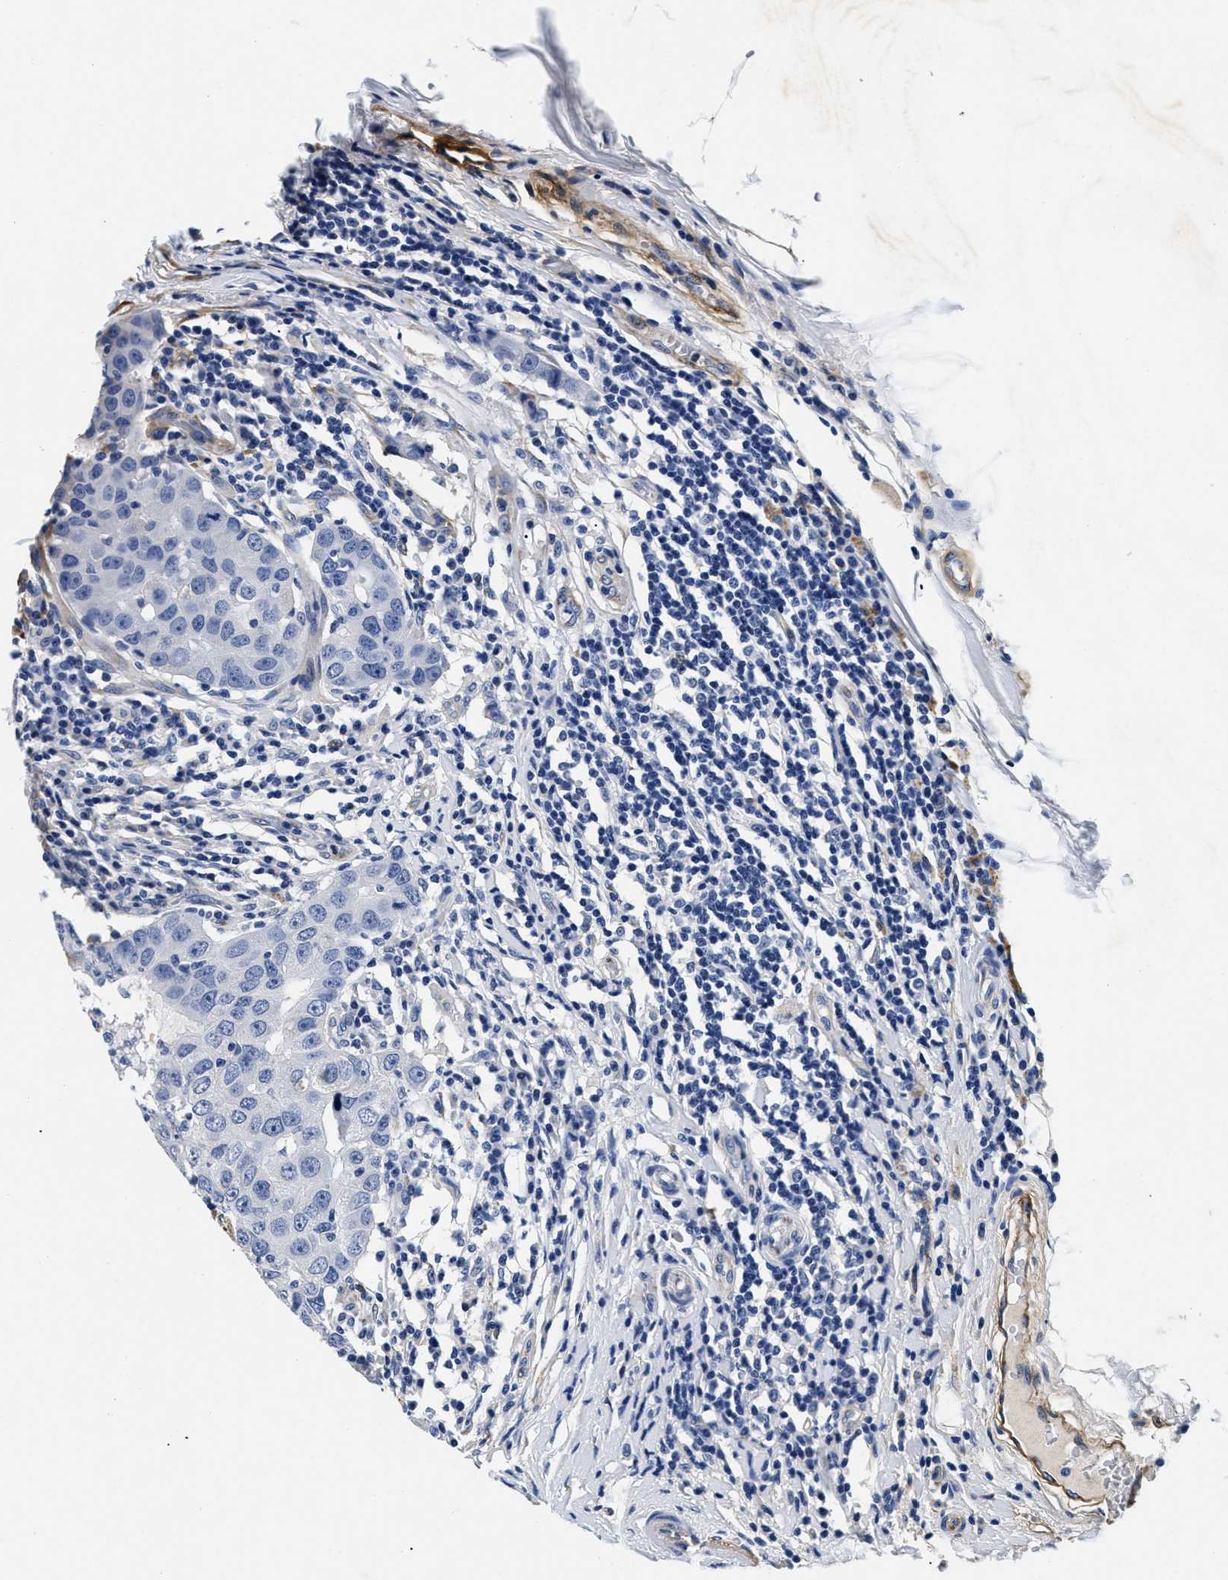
{"staining": {"intensity": "negative", "quantity": "none", "location": "none"}, "tissue": "breast cancer", "cell_type": "Tumor cells", "image_type": "cancer", "snomed": [{"axis": "morphology", "description": "Duct carcinoma"}, {"axis": "topography", "description": "Breast"}], "caption": "Breast cancer (intraductal carcinoma) was stained to show a protein in brown. There is no significant expression in tumor cells. (DAB (3,3'-diaminobenzidine) immunohistochemistry visualized using brightfield microscopy, high magnification).", "gene": "LAMA3", "patient": {"sex": "female", "age": 27}}